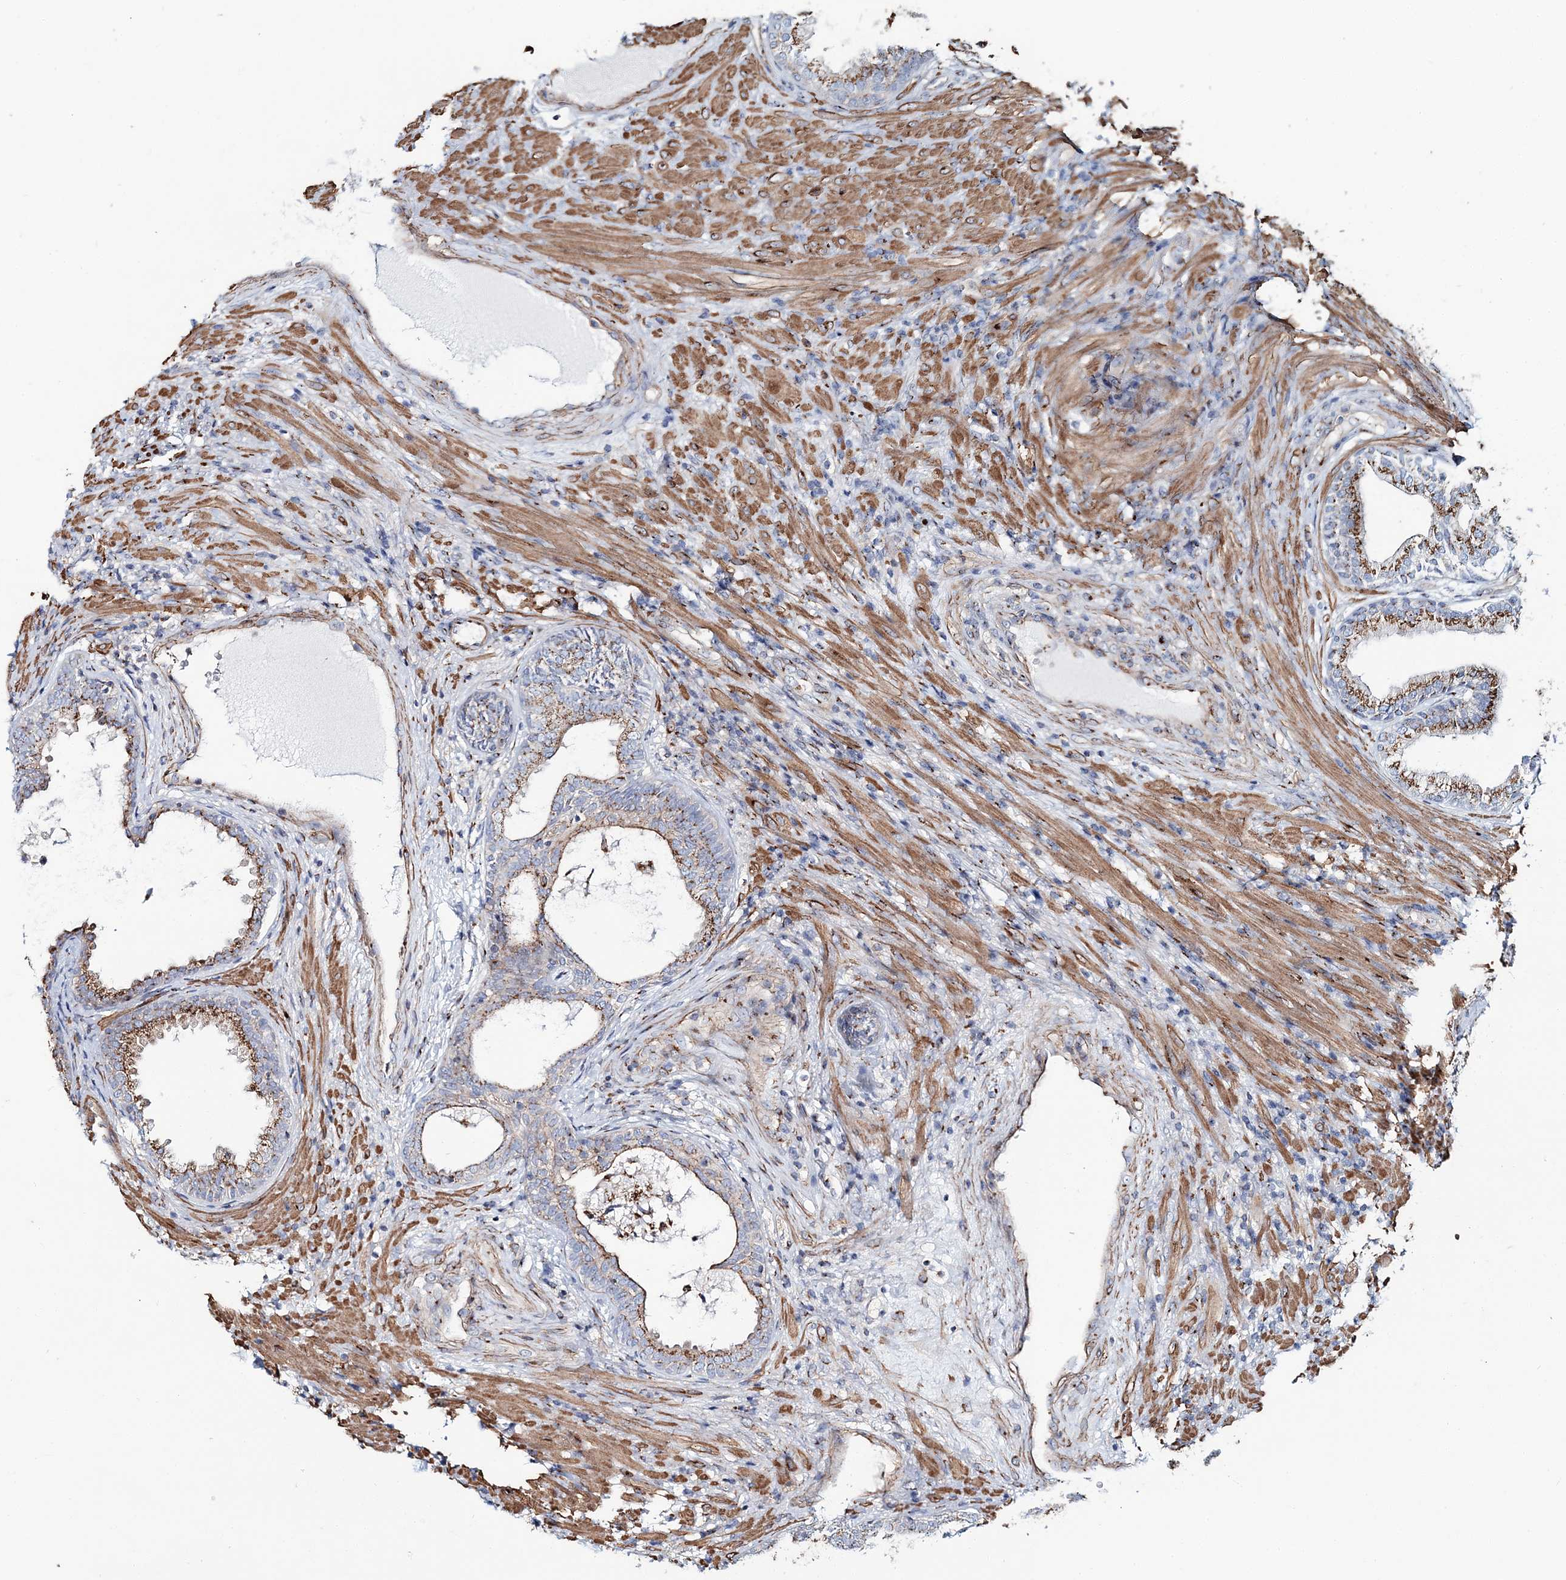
{"staining": {"intensity": "moderate", "quantity": ">75%", "location": "cytoplasmic/membranous"}, "tissue": "prostate", "cell_type": "Glandular cells", "image_type": "normal", "snomed": [{"axis": "morphology", "description": "Normal tissue, NOS"}, {"axis": "topography", "description": "Prostate"}], "caption": "A brown stain shows moderate cytoplasmic/membranous staining of a protein in glandular cells of normal prostate.", "gene": "MAN1A2", "patient": {"sex": "male", "age": 76}}